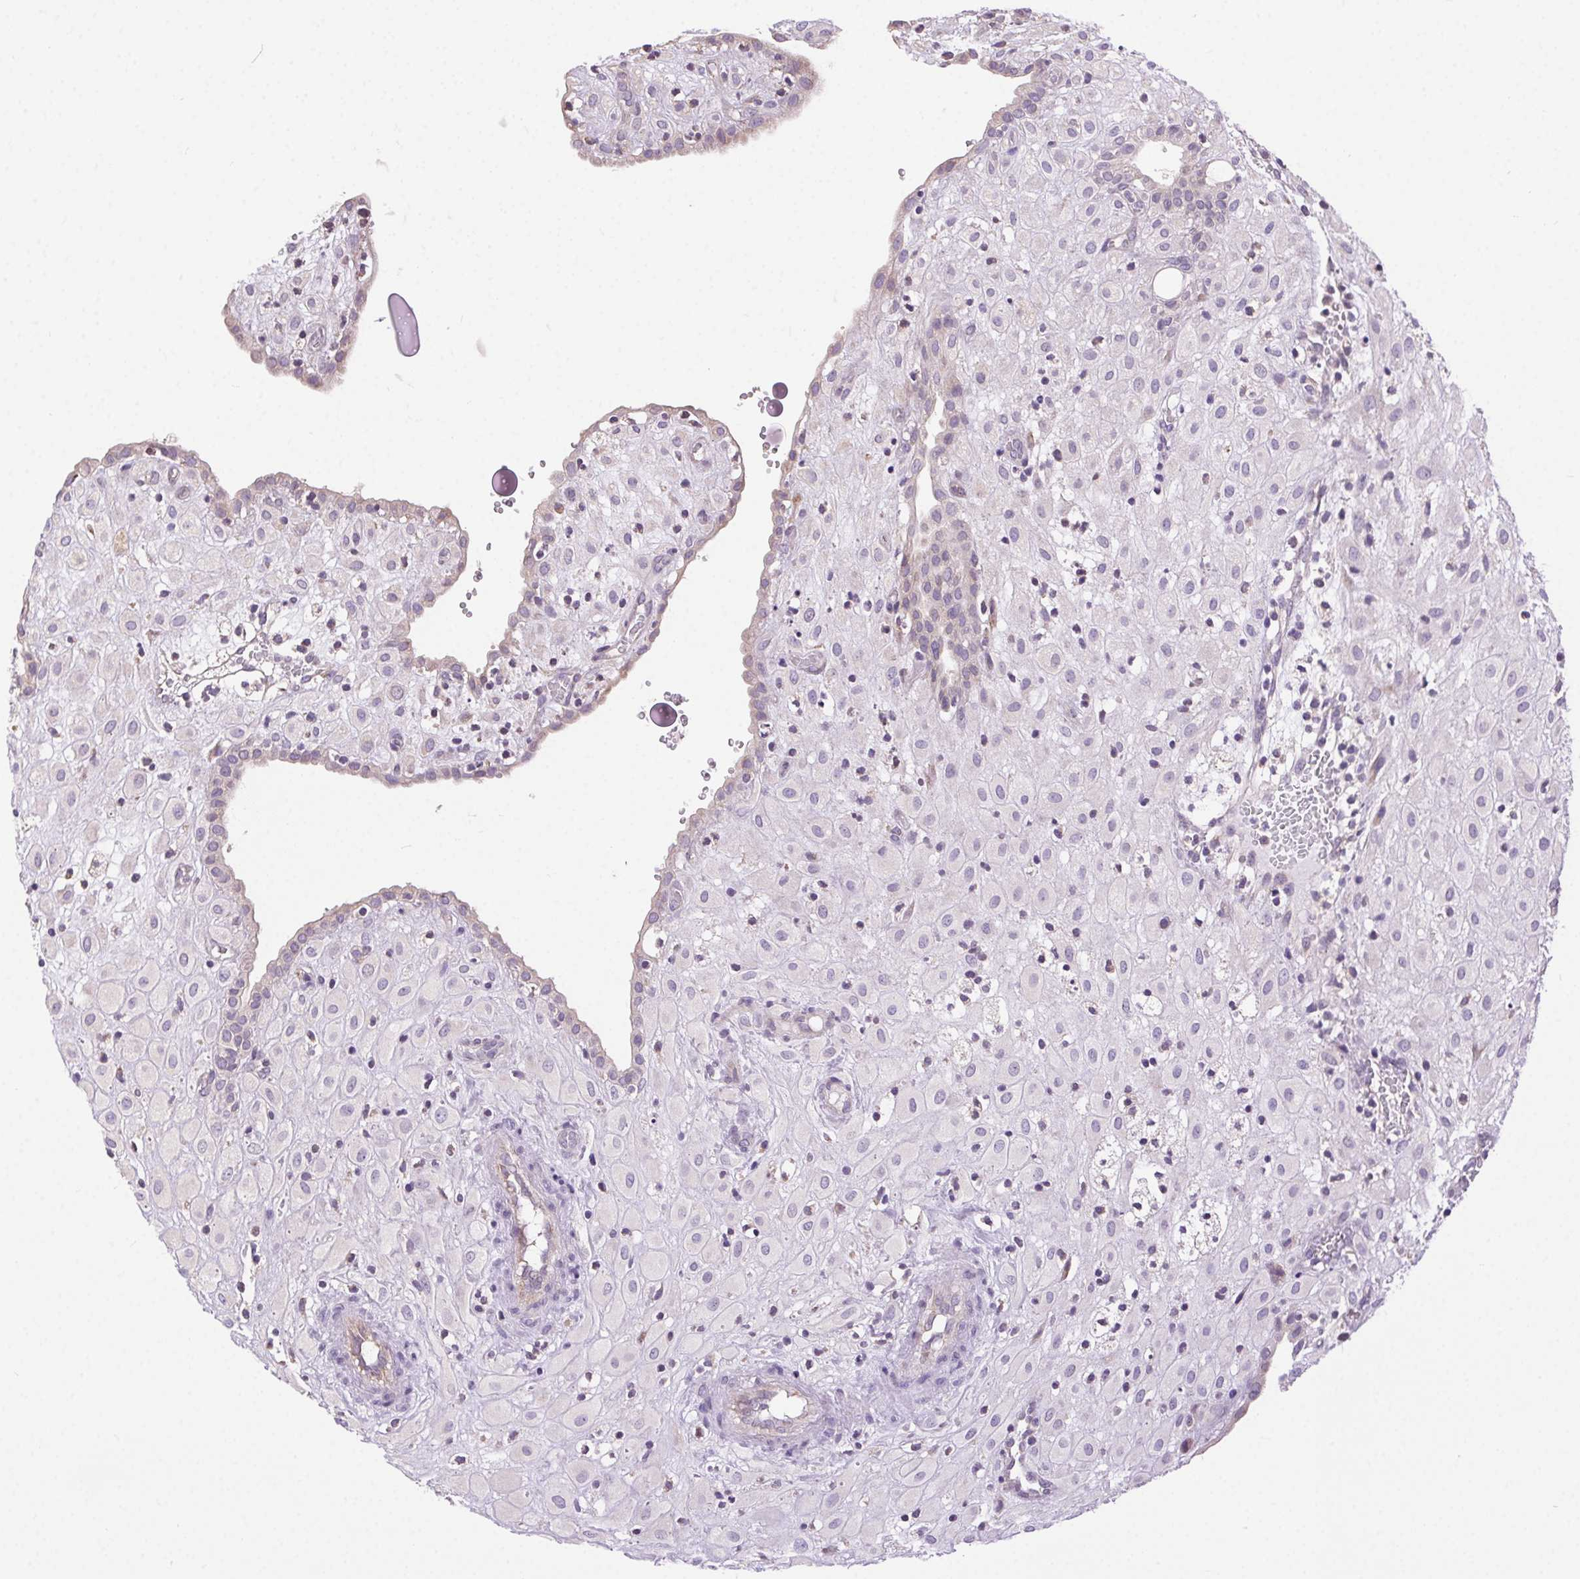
{"staining": {"intensity": "negative", "quantity": "none", "location": "none"}, "tissue": "placenta", "cell_type": "Decidual cells", "image_type": "normal", "snomed": [{"axis": "morphology", "description": "Normal tissue, NOS"}, {"axis": "topography", "description": "Placenta"}], "caption": "Immunohistochemistry (IHC) micrograph of unremarkable placenta stained for a protein (brown), which reveals no positivity in decidual cells.", "gene": "SNX31", "patient": {"sex": "female", "age": 24}}